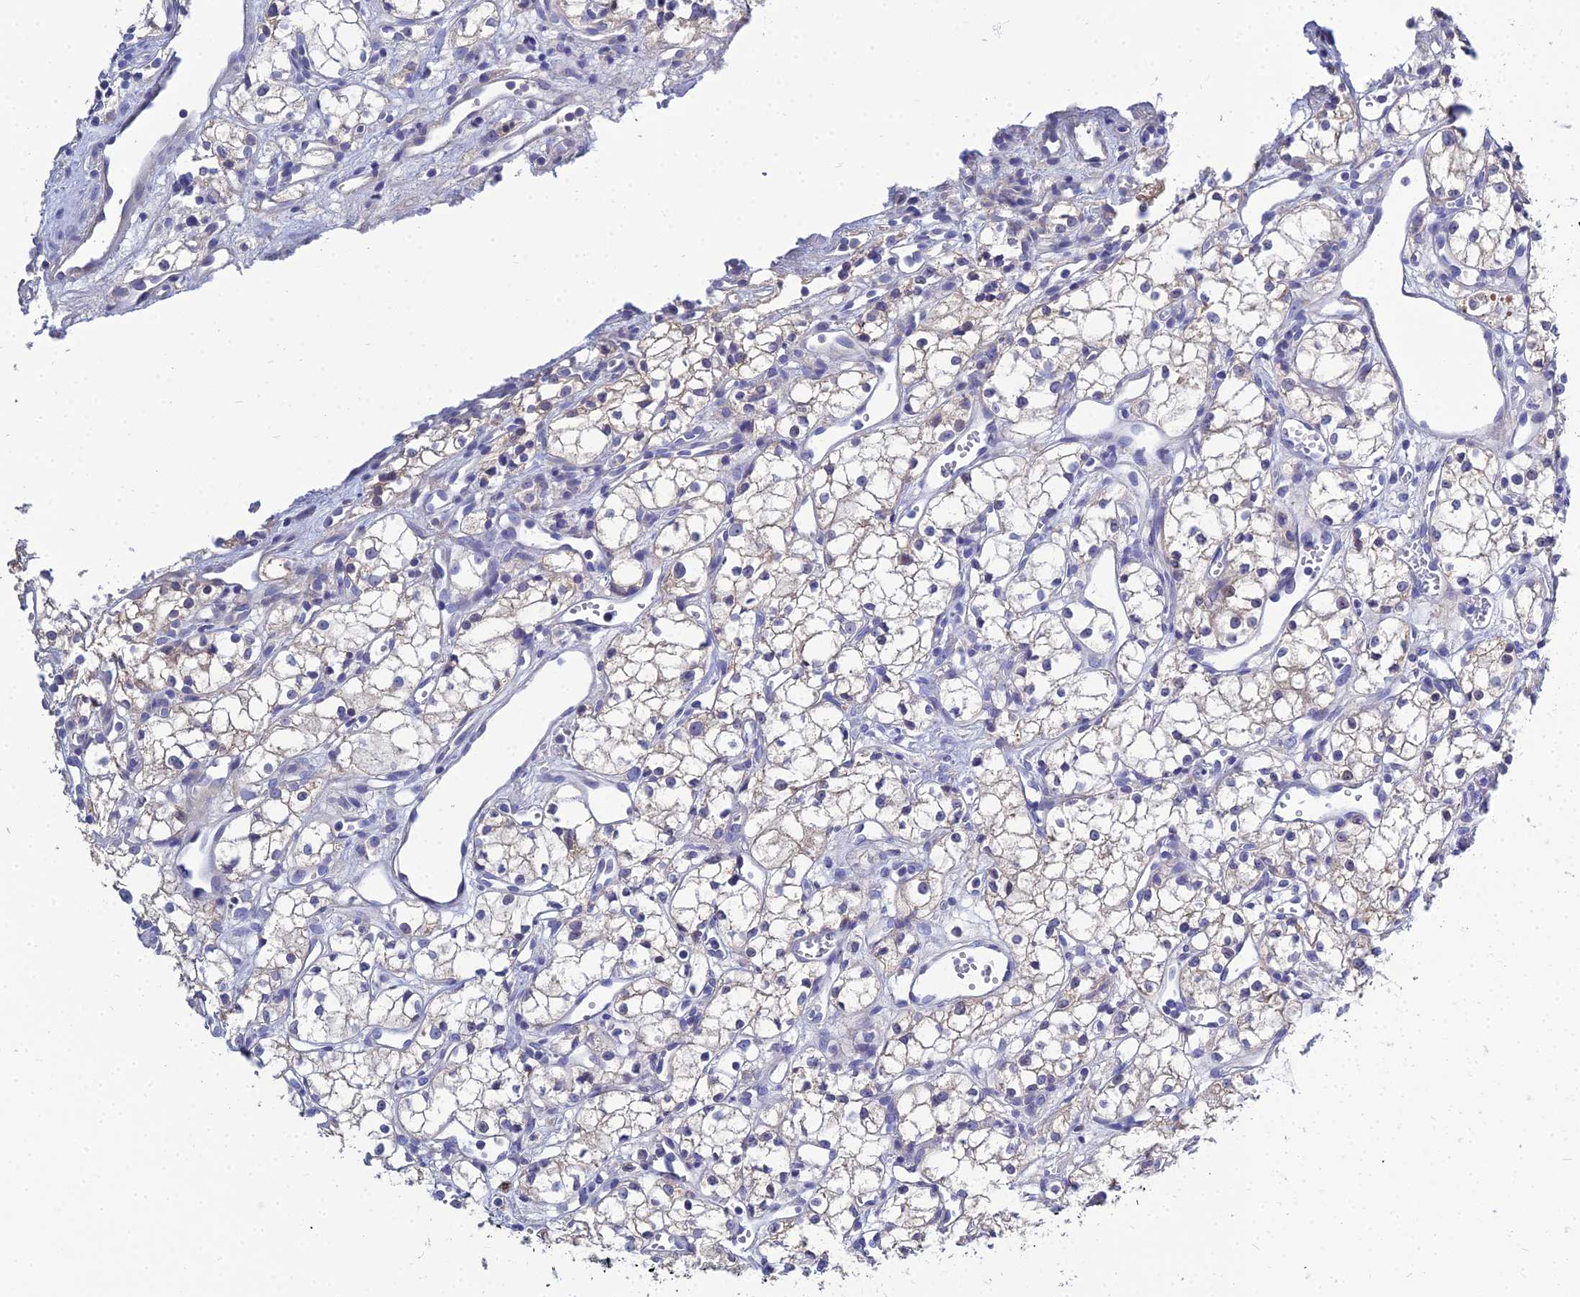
{"staining": {"intensity": "weak", "quantity": "<25%", "location": "cytoplasmic/membranous"}, "tissue": "renal cancer", "cell_type": "Tumor cells", "image_type": "cancer", "snomed": [{"axis": "morphology", "description": "Adenocarcinoma, NOS"}, {"axis": "topography", "description": "Kidney"}], "caption": "Protein analysis of adenocarcinoma (renal) demonstrates no significant staining in tumor cells.", "gene": "NPY", "patient": {"sex": "male", "age": 59}}